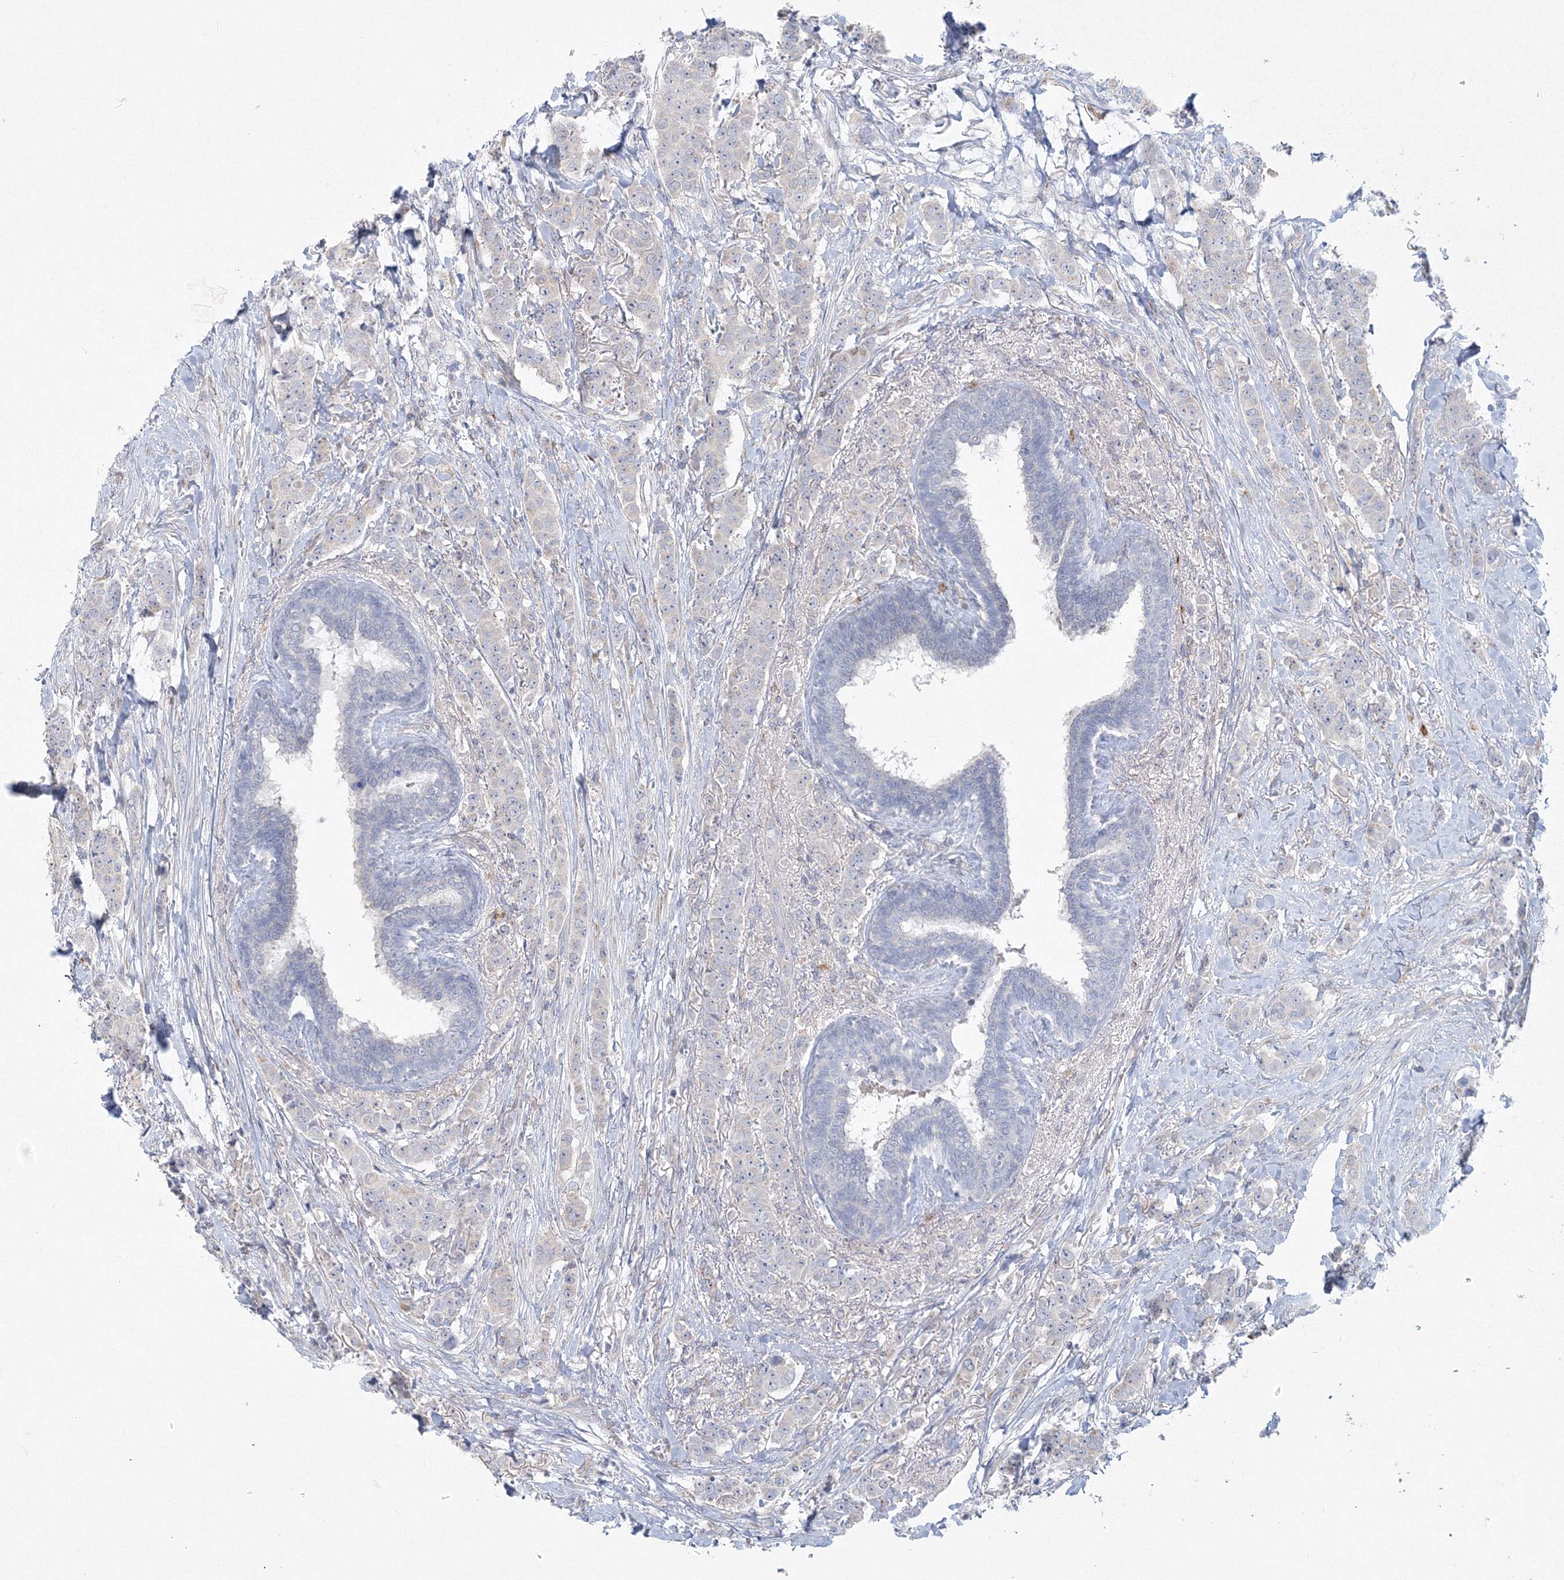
{"staining": {"intensity": "negative", "quantity": "none", "location": "none"}, "tissue": "breast cancer", "cell_type": "Tumor cells", "image_type": "cancer", "snomed": [{"axis": "morphology", "description": "Duct carcinoma"}, {"axis": "topography", "description": "Breast"}], "caption": "High magnification brightfield microscopy of invasive ductal carcinoma (breast) stained with DAB (3,3'-diaminobenzidine) (brown) and counterstained with hematoxylin (blue): tumor cells show no significant positivity. (Immunohistochemistry, brightfield microscopy, high magnification).", "gene": "WDR49", "patient": {"sex": "female", "age": 40}}